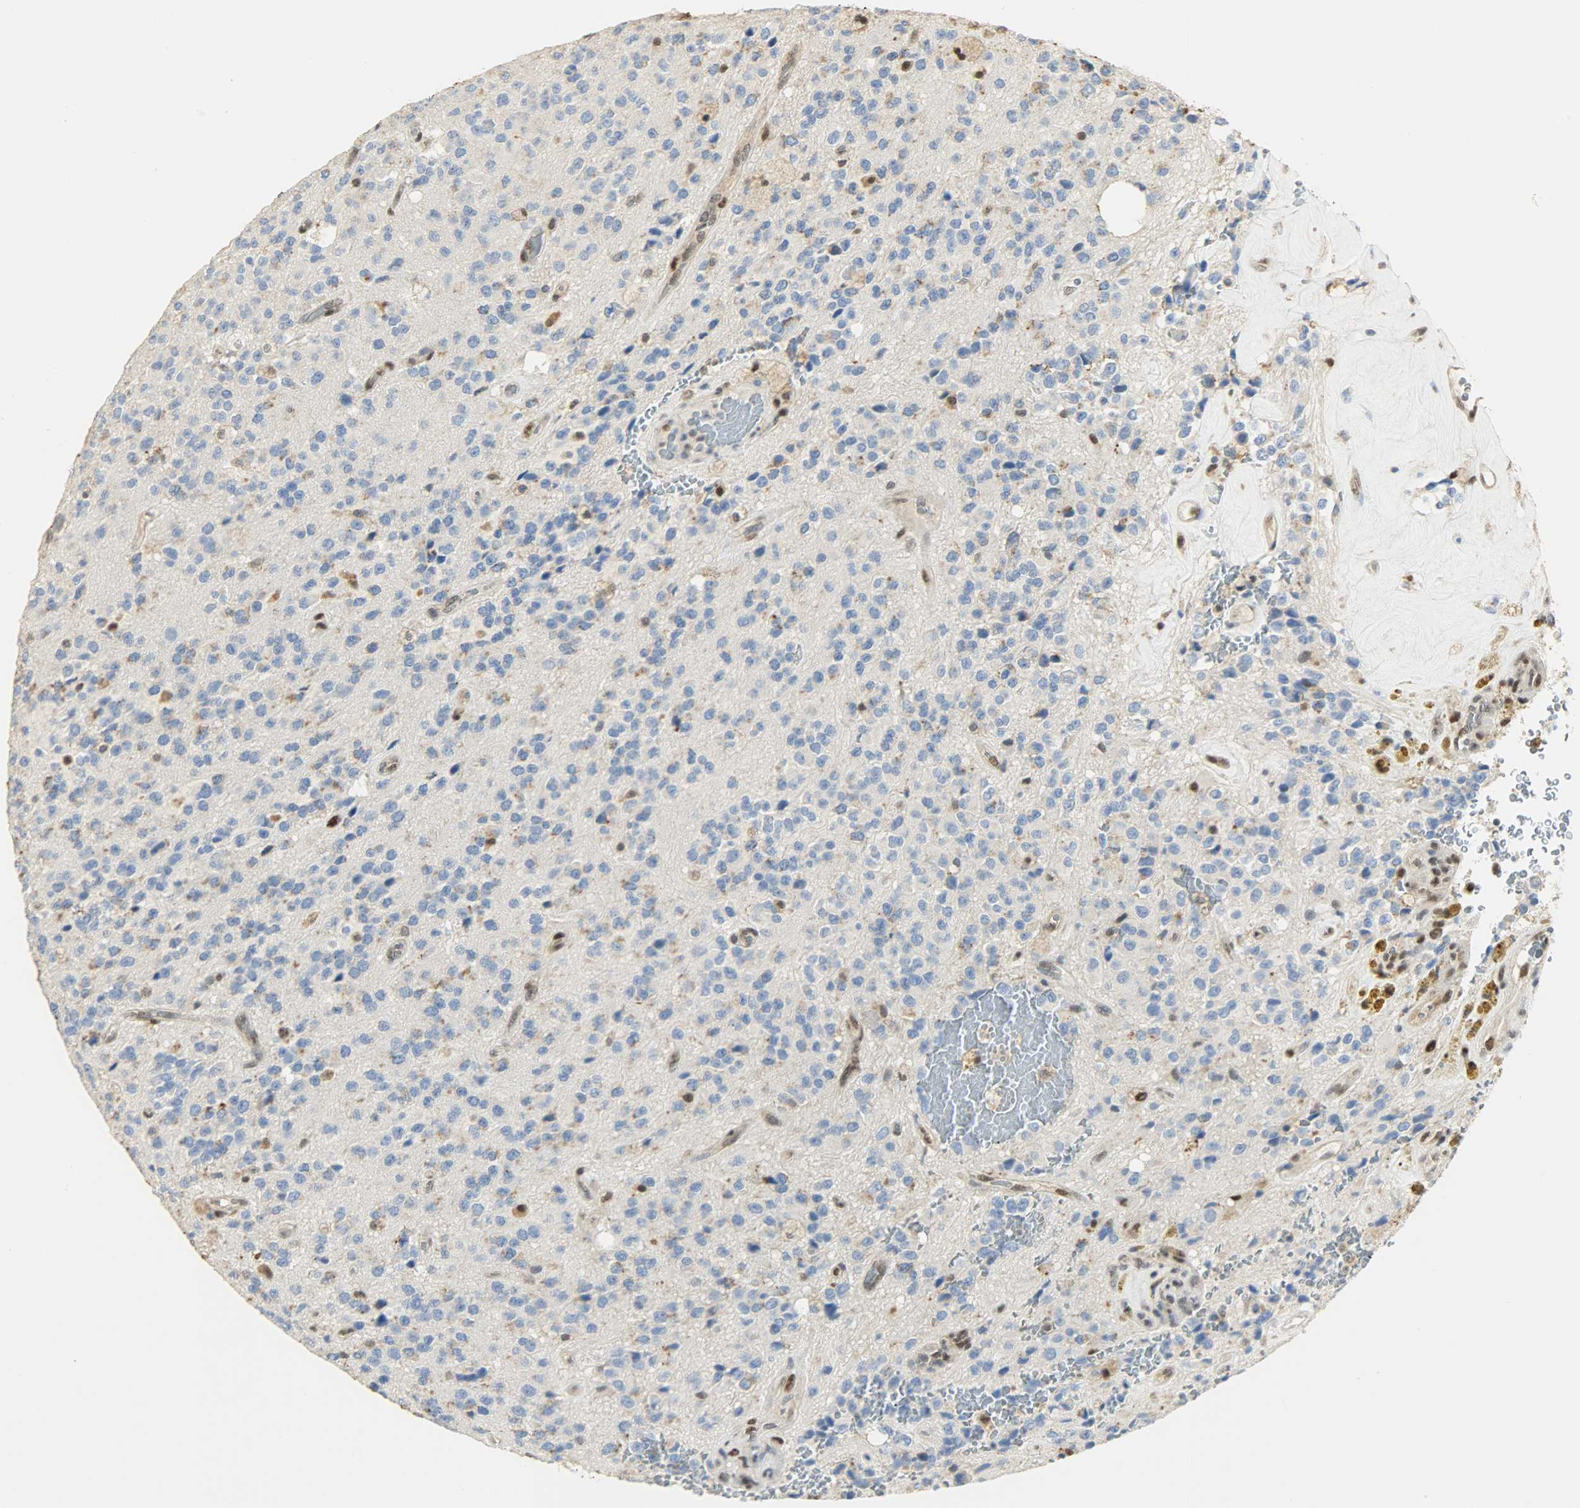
{"staining": {"intensity": "moderate", "quantity": "<25%", "location": "nuclear"}, "tissue": "glioma", "cell_type": "Tumor cells", "image_type": "cancer", "snomed": [{"axis": "morphology", "description": "Glioma, malignant, High grade"}, {"axis": "topography", "description": "pancreas cauda"}], "caption": "Malignant glioma (high-grade) stained with immunohistochemistry (IHC) displays moderate nuclear staining in about <25% of tumor cells. (Brightfield microscopy of DAB IHC at high magnification).", "gene": "NPEPL1", "patient": {"sex": "male", "age": 60}}